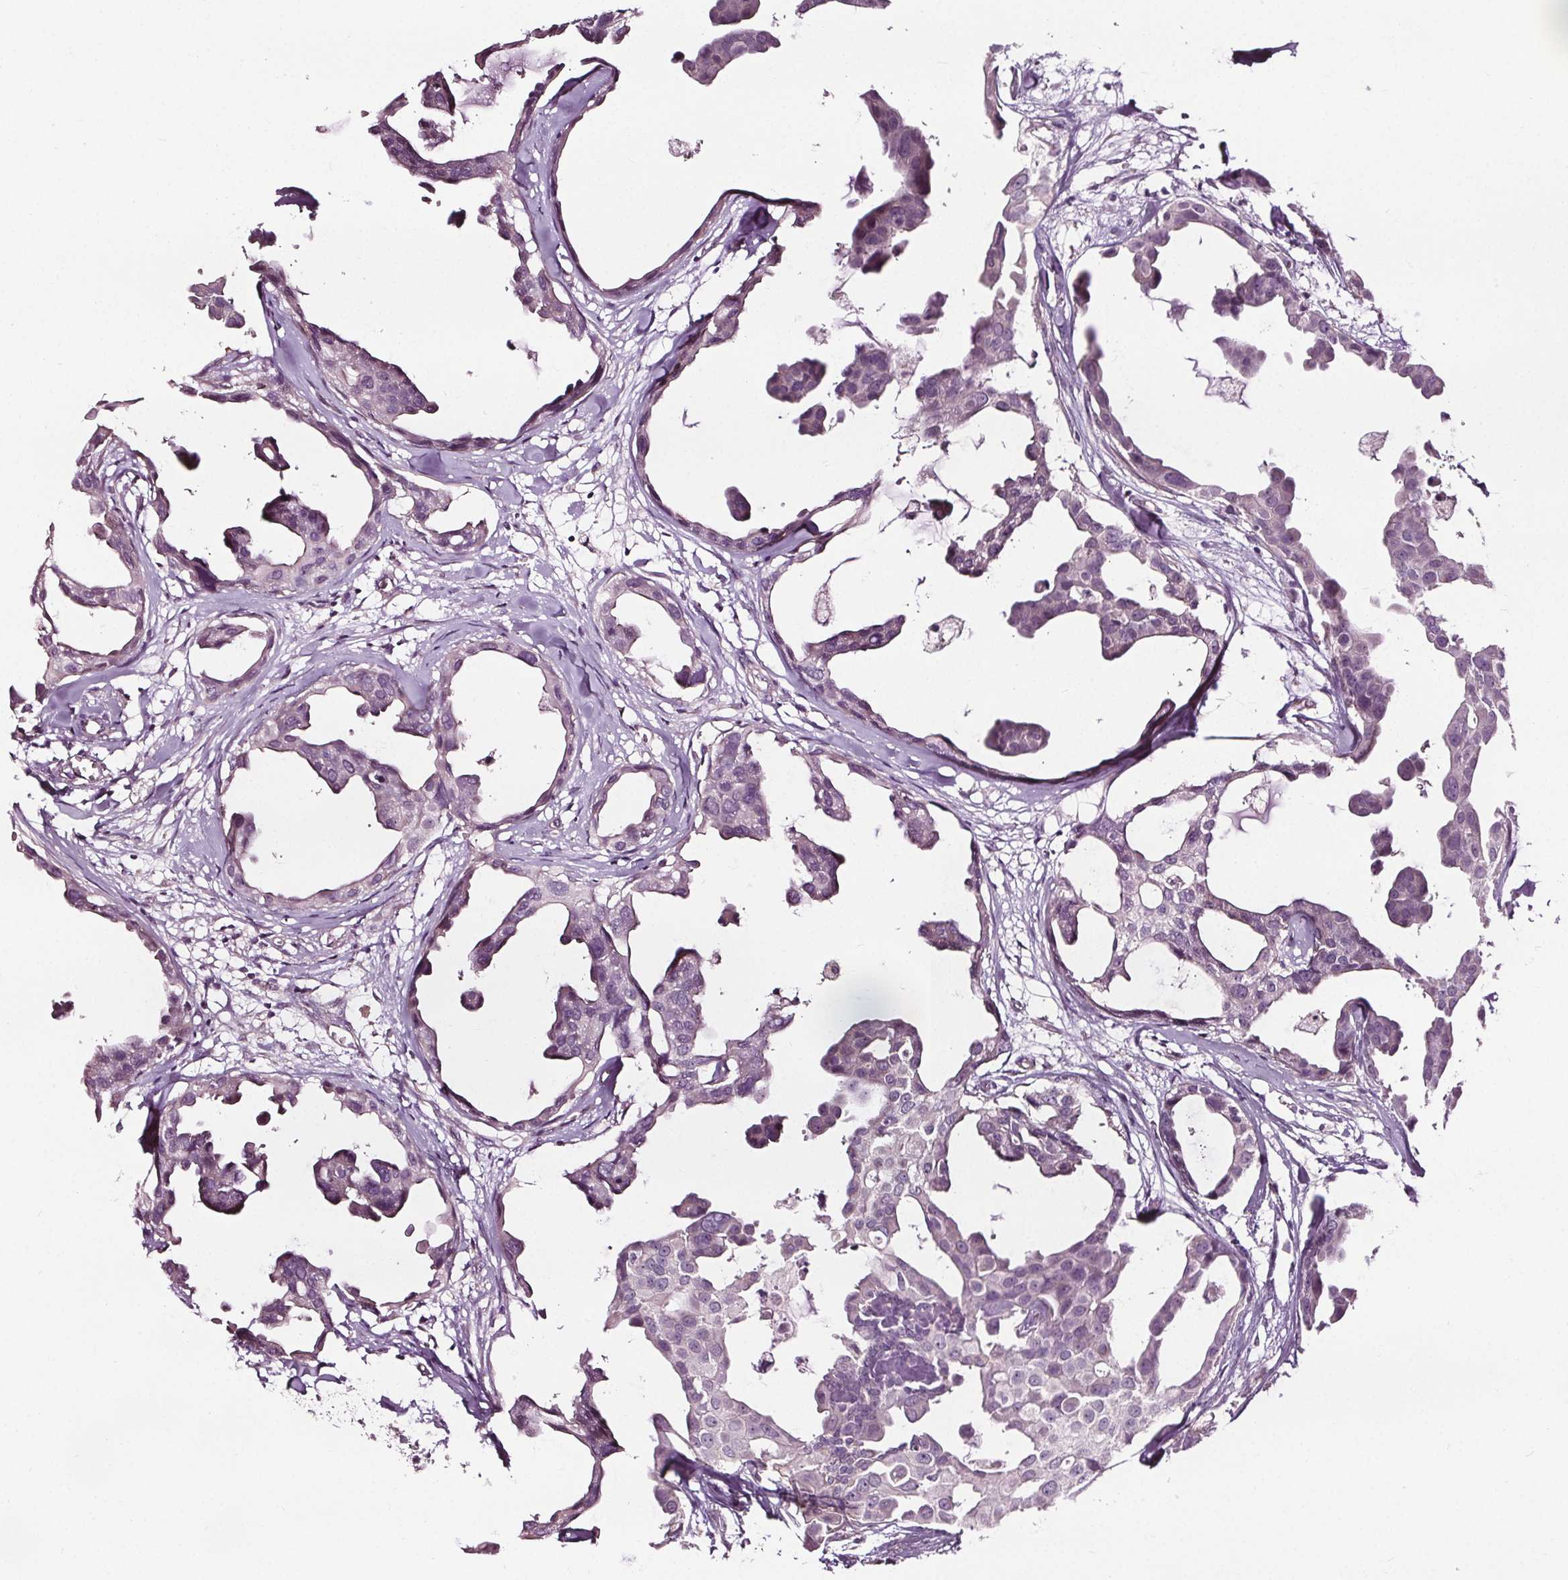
{"staining": {"intensity": "negative", "quantity": "none", "location": "none"}, "tissue": "breast cancer", "cell_type": "Tumor cells", "image_type": "cancer", "snomed": [{"axis": "morphology", "description": "Duct carcinoma"}, {"axis": "topography", "description": "Breast"}], "caption": "Human breast infiltrating ductal carcinoma stained for a protein using IHC exhibits no positivity in tumor cells.", "gene": "RASA1", "patient": {"sex": "female", "age": 38}}